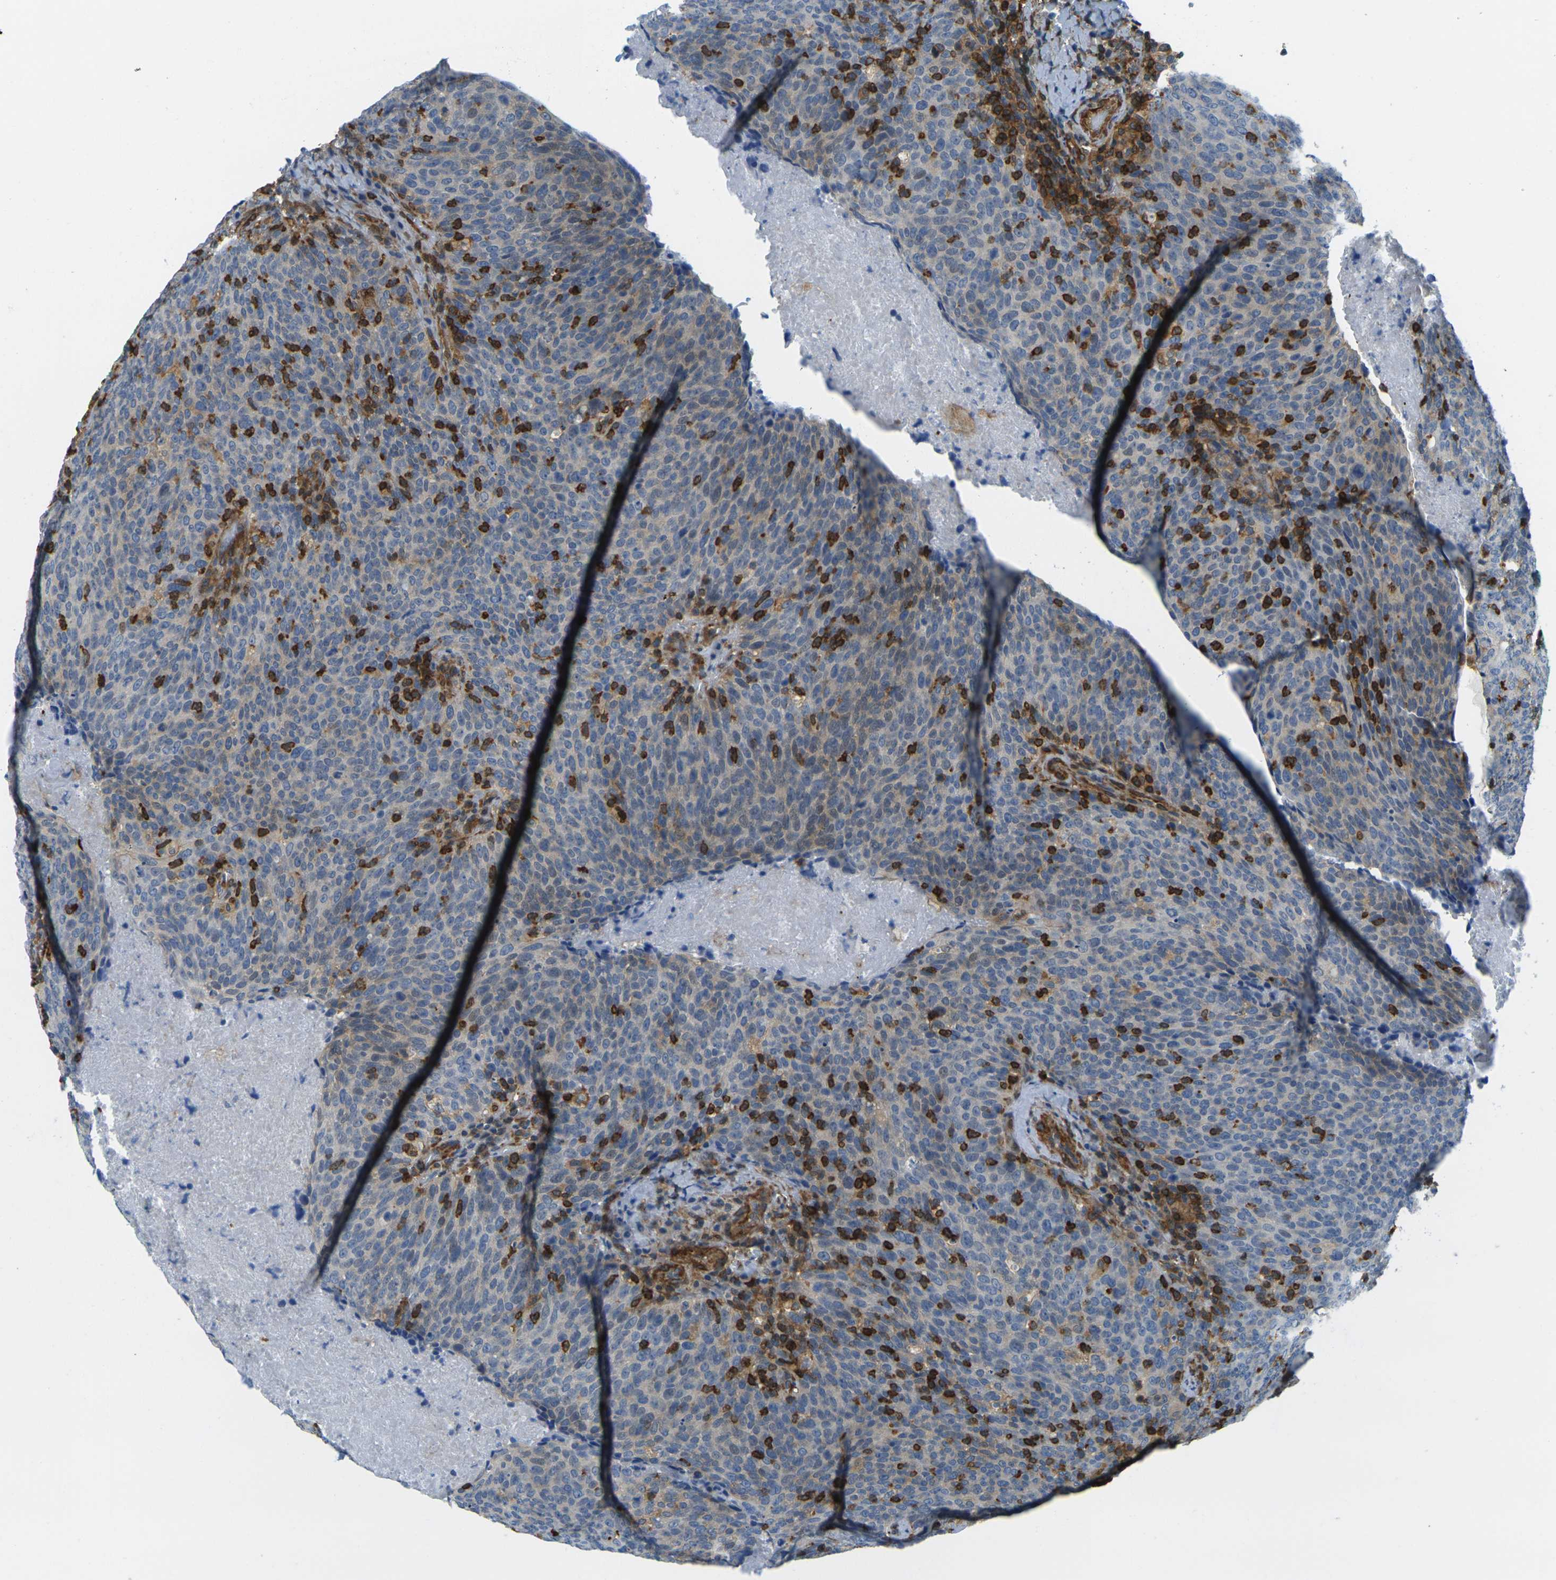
{"staining": {"intensity": "weak", "quantity": "<25%", "location": "cytoplasmic/membranous"}, "tissue": "head and neck cancer", "cell_type": "Tumor cells", "image_type": "cancer", "snomed": [{"axis": "morphology", "description": "Squamous cell carcinoma, NOS"}, {"axis": "morphology", "description": "Squamous cell carcinoma, metastatic, NOS"}, {"axis": "topography", "description": "Lymph node"}, {"axis": "topography", "description": "Head-Neck"}], "caption": "DAB immunohistochemical staining of metastatic squamous cell carcinoma (head and neck) reveals no significant expression in tumor cells.", "gene": "LASP1", "patient": {"sex": "male", "age": 62}}